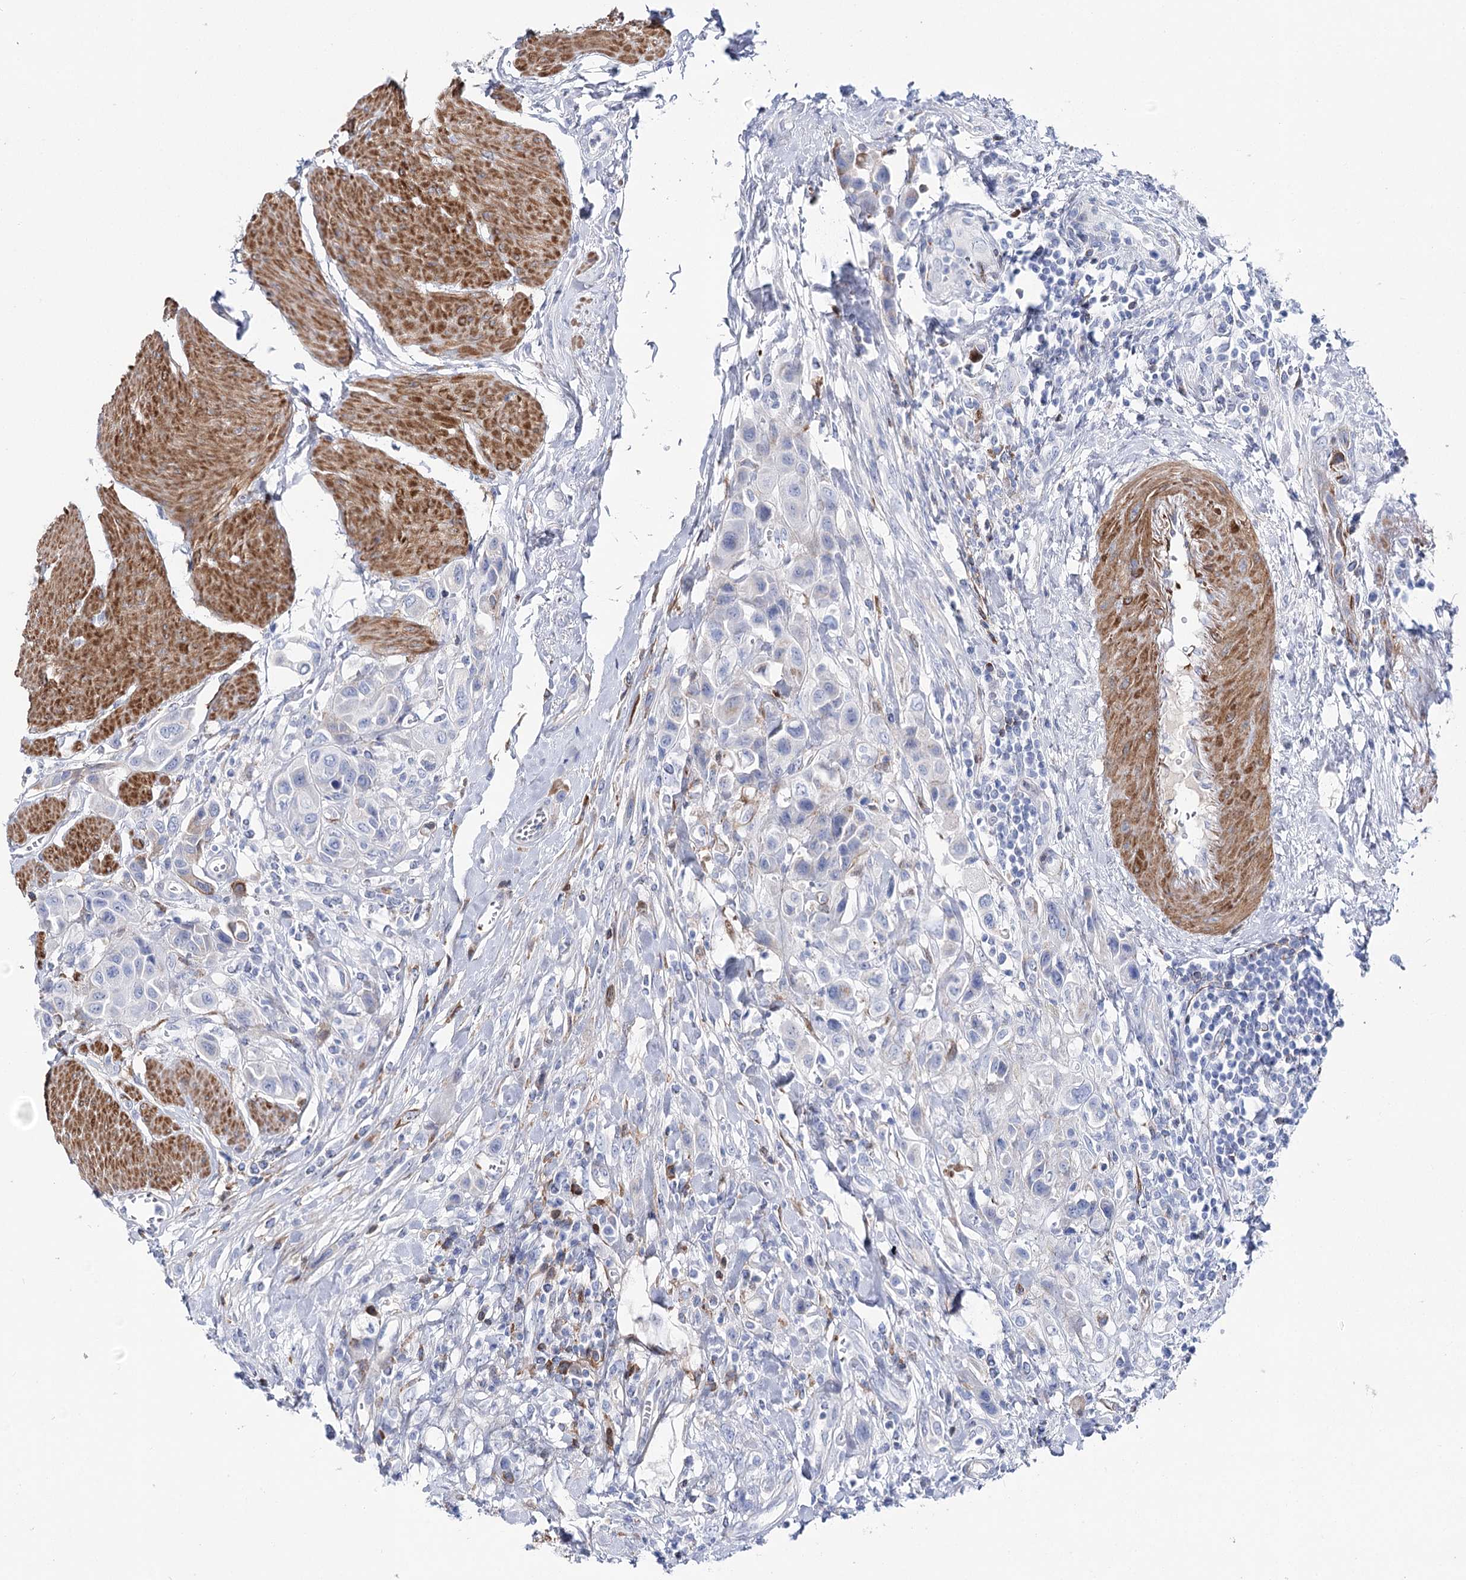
{"staining": {"intensity": "negative", "quantity": "none", "location": "none"}, "tissue": "urothelial cancer", "cell_type": "Tumor cells", "image_type": "cancer", "snomed": [{"axis": "morphology", "description": "Urothelial carcinoma, High grade"}, {"axis": "topography", "description": "Urinary bladder"}], "caption": "Histopathology image shows no protein positivity in tumor cells of urothelial carcinoma (high-grade) tissue.", "gene": "ANKRD23", "patient": {"sex": "male", "age": 50}}